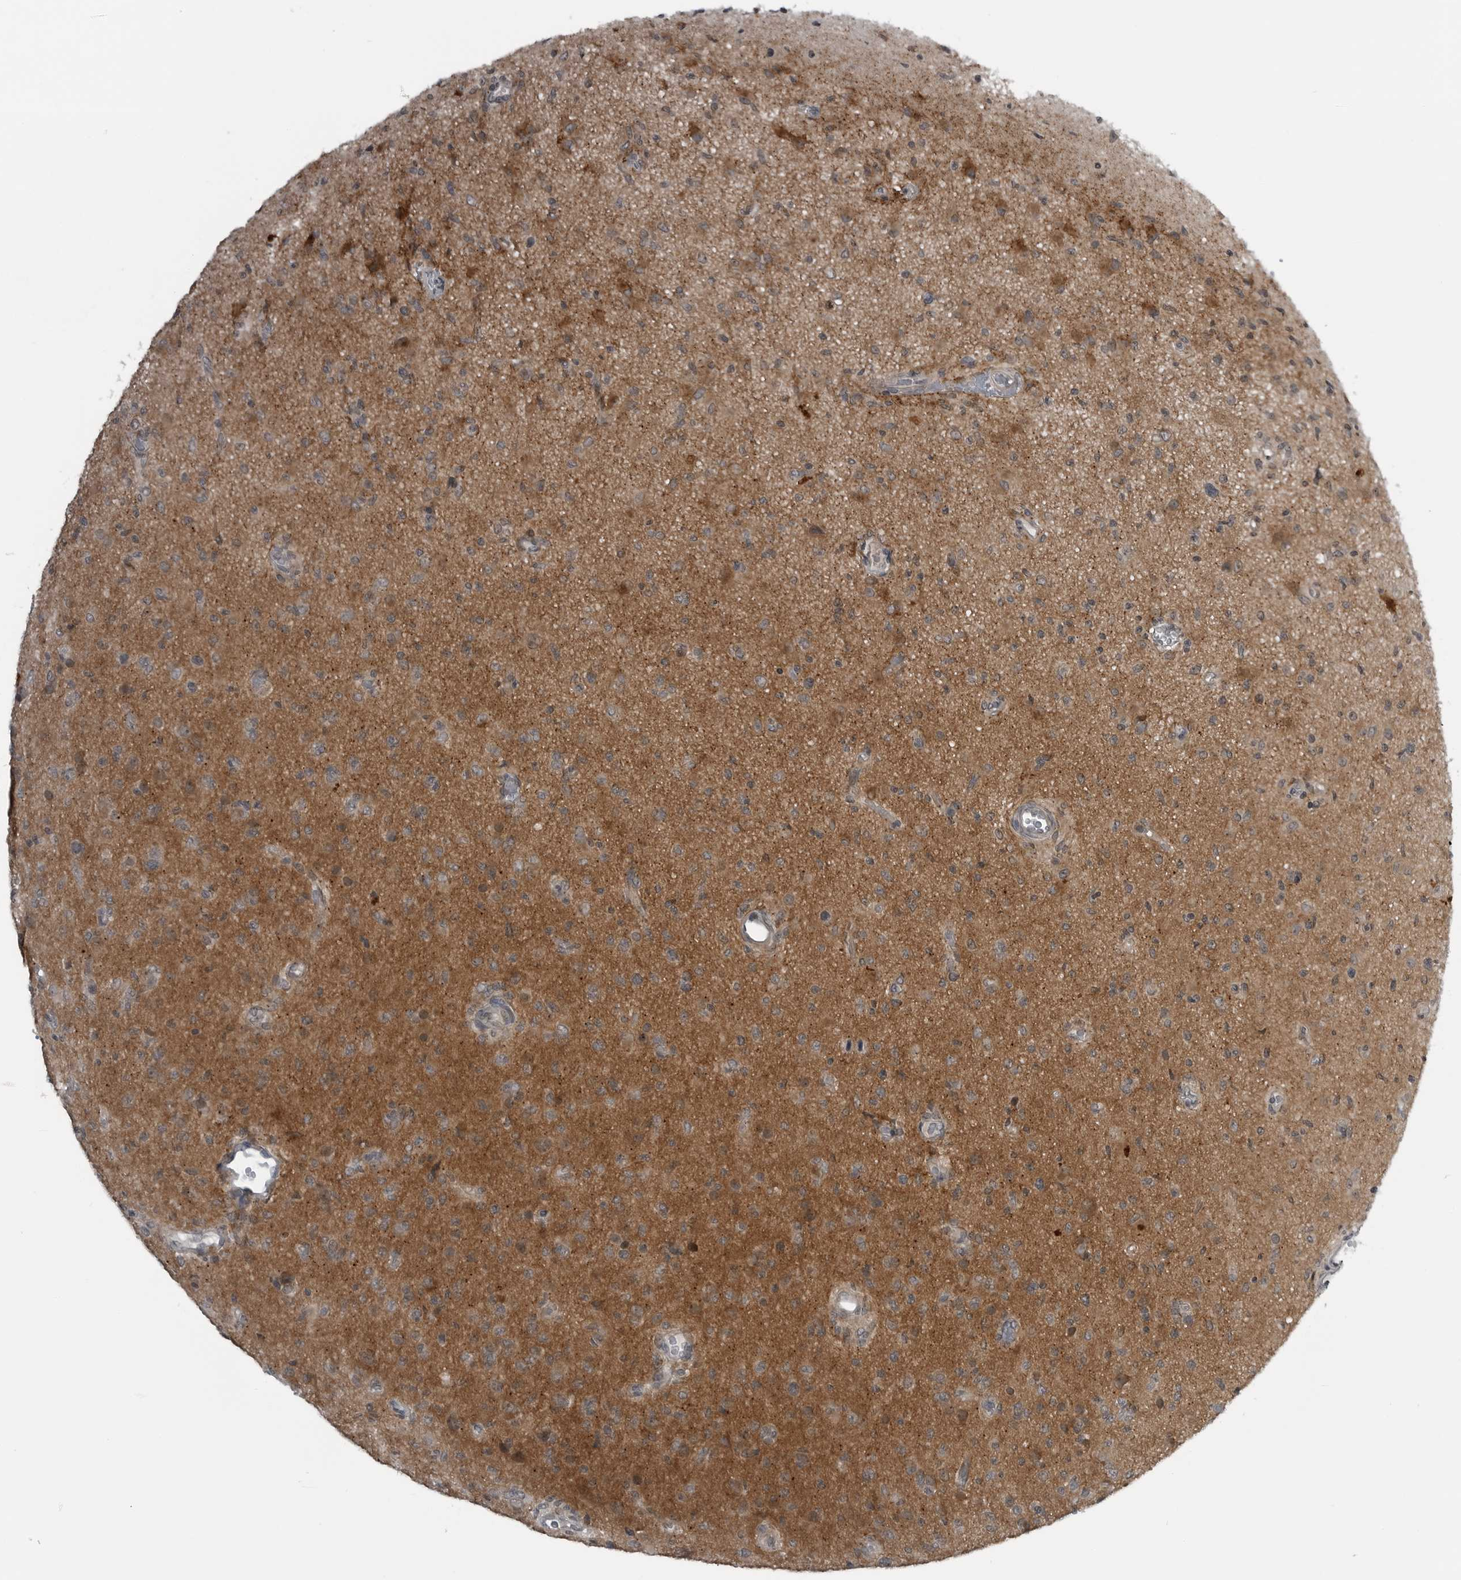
{"staining": {"intensity": "negative", "quantity": "none", "location": "none"}, "tissue": "glioma", "cell_type": "Tumor cells", "image_type": "cancer", "snomed": [{"axis": "morphology", "description": "Glioma, malignant, High grade"}, {"axis": "topography", "description": "Brain"}], "caption": "There is no significant expression in tumor cells of glioma.", "gene": "GAK", "patient": {"sex": "female", "age": 57}}